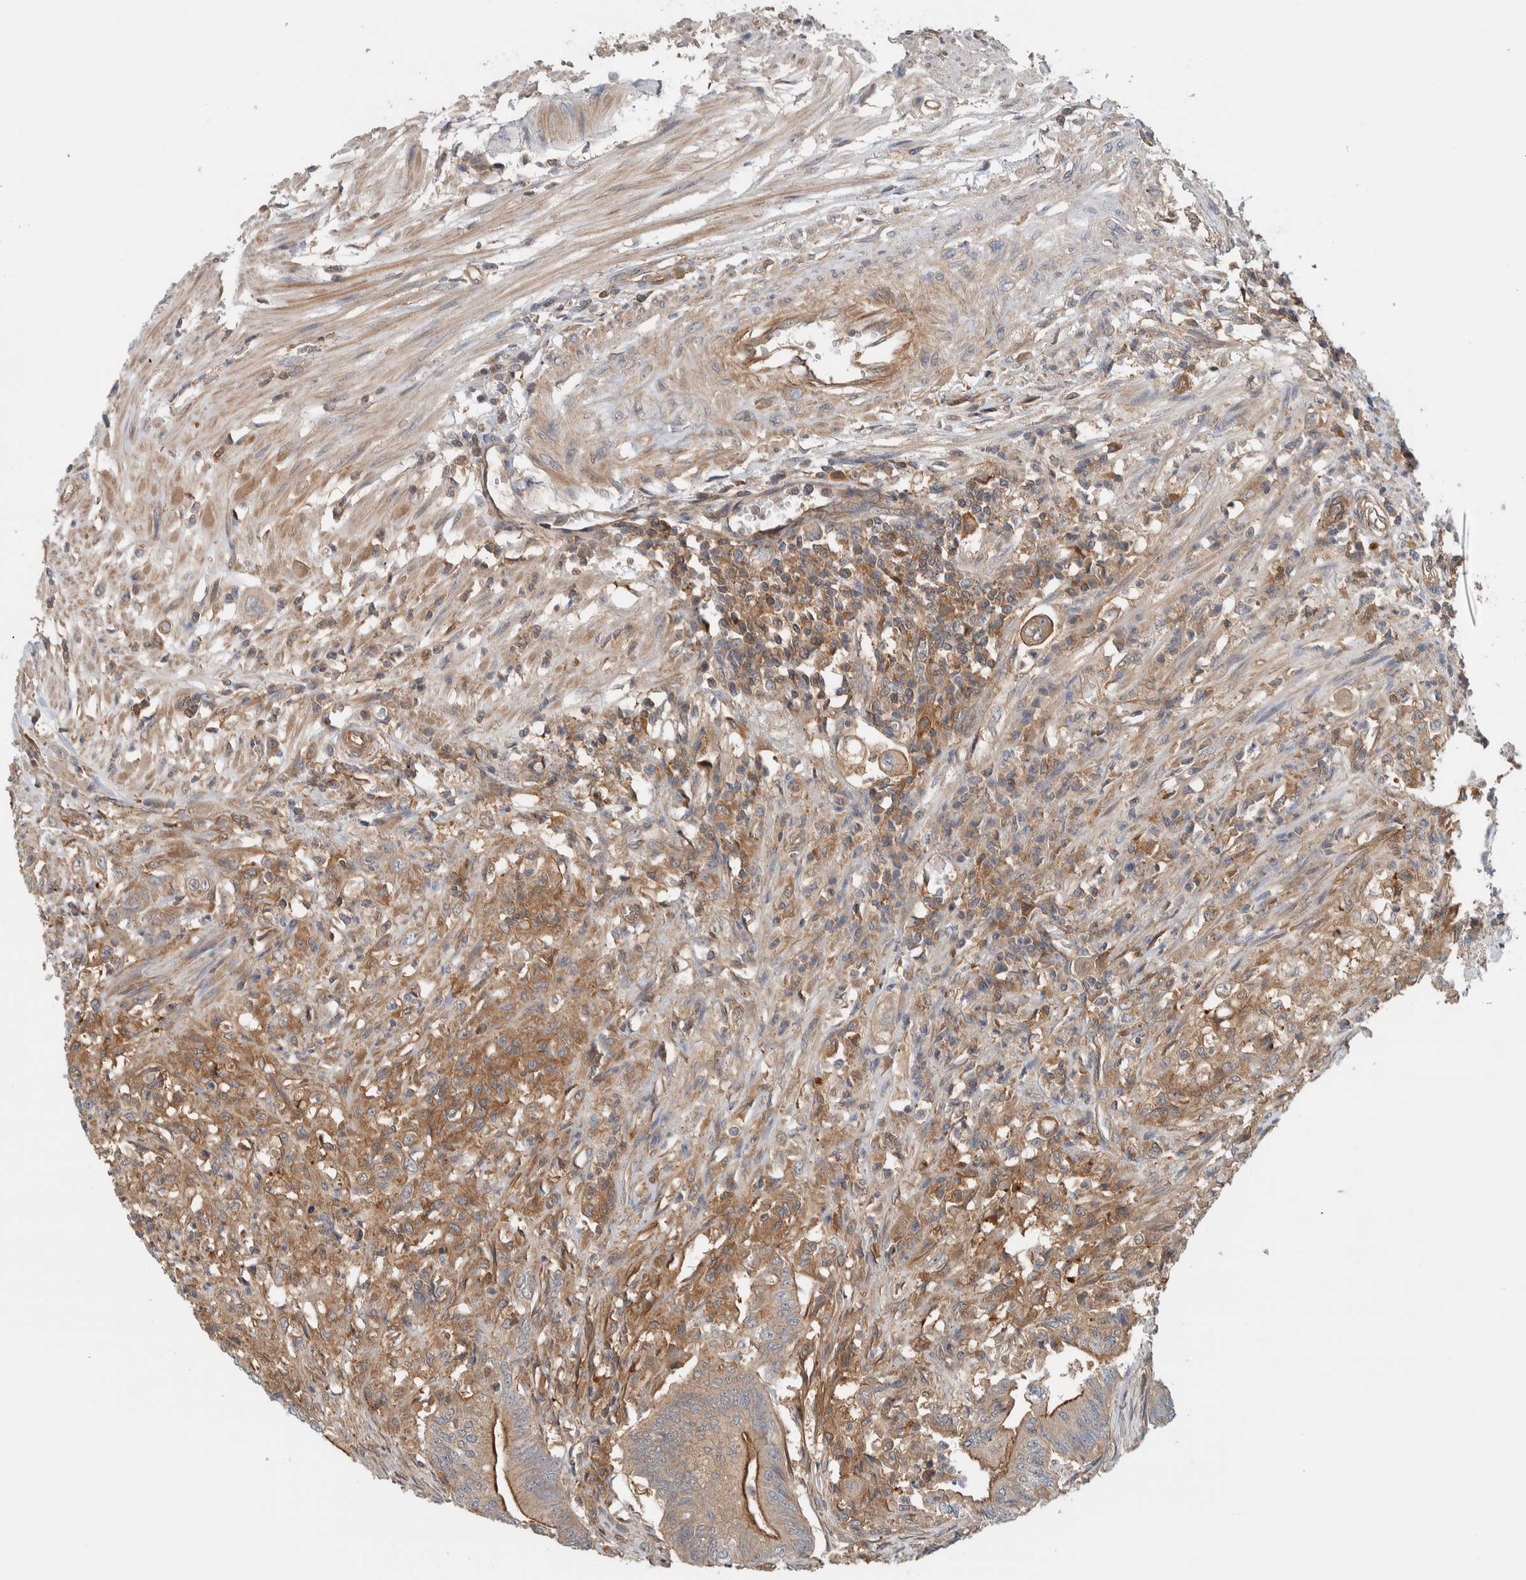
{"staining": {"intensity": "moderate", "quantity": ">75%", "location": "cytoplasmic/membranous"}, "tissue": "colorectal cancer", "cell_type": "Tumor cells", "image_type": "cancer", "snomed": [{"axis": "morphology", "description": "Adenoma, NOS"}, {"axis": "morphology", "description": "Adenocarcinoma, NOS"}, {"axis": "topography", "description": "Colon"}], "caption": "Colorectal adenoma stained with a brown dye displays moderate cytoplasmic/membranous positive positivity in approximately >75% of tumor cells.", "gene": "MPRIP", "patient": {"sex": "male", "age": 79}}